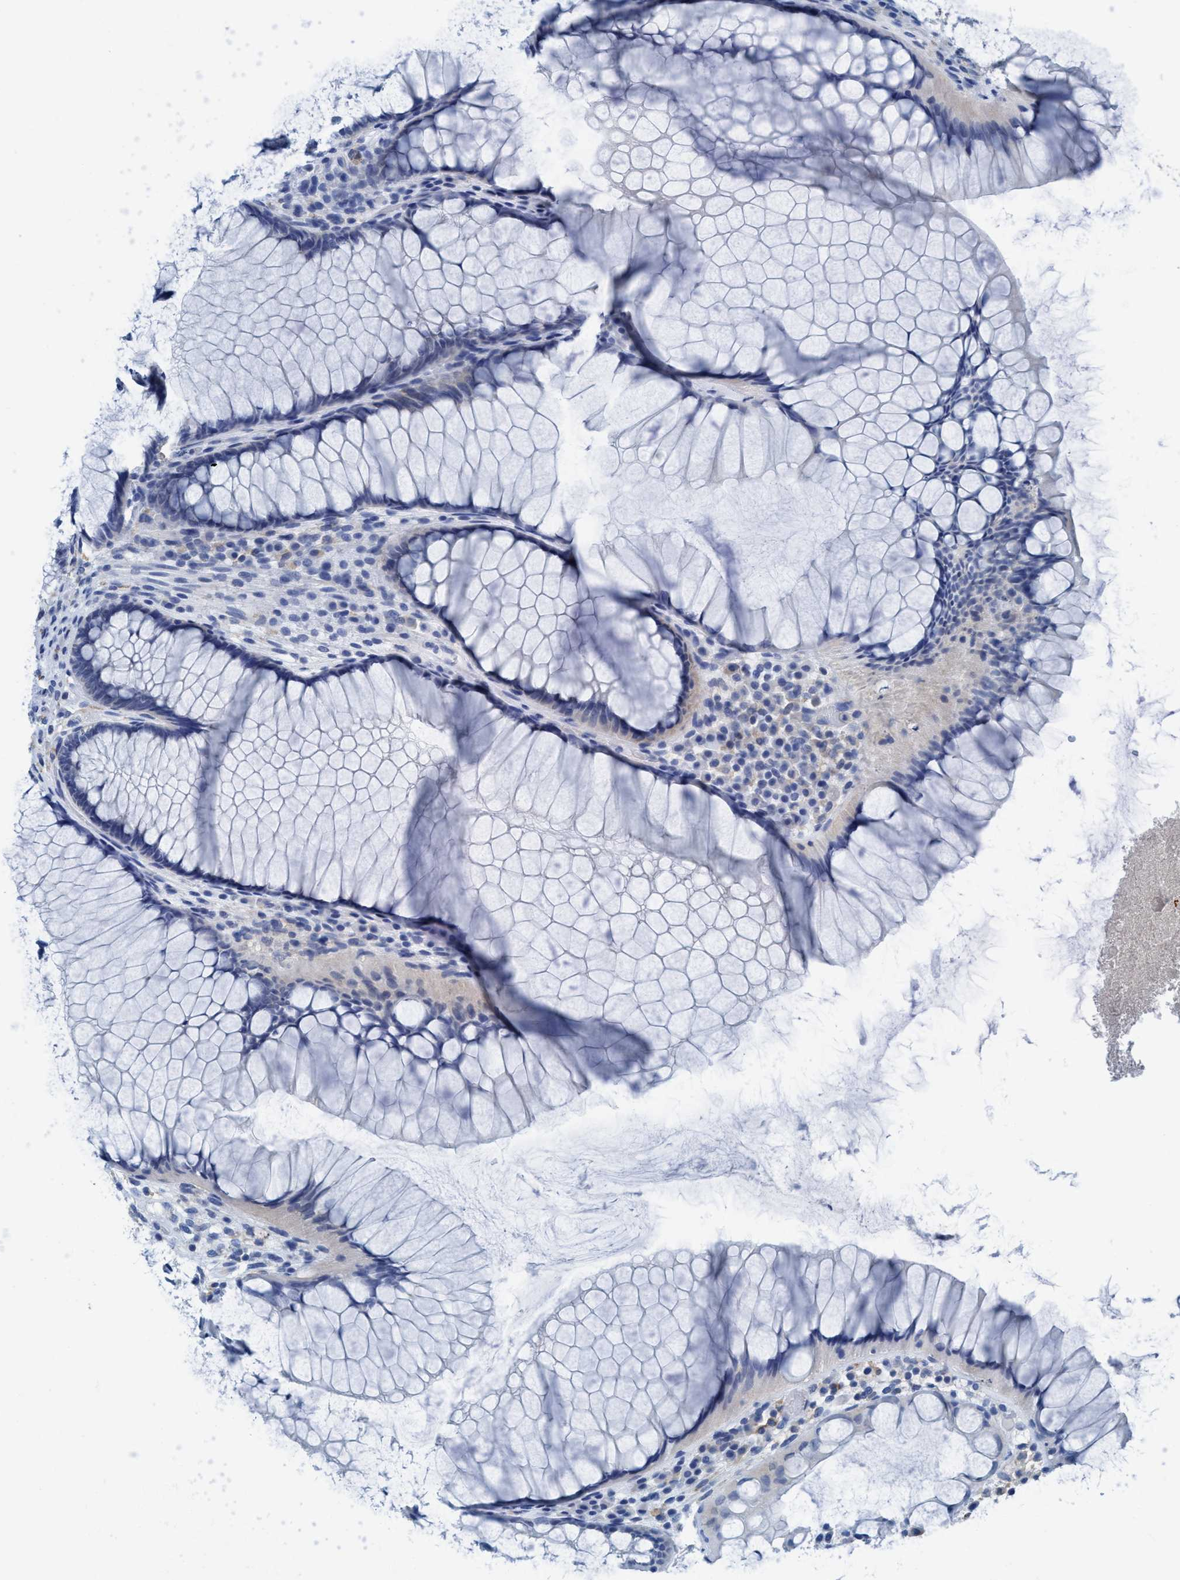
{"staining": {"intensity": "negative", "quantity": "none", "location": "none"}, "tissue": "rectum", "cell_type": "Glandular cells", "image_type": "normal", "snomed": [{"axis": "morphology", "description": "Normal tissue, NOS"}, {"axis": "topography", "description": "Rectum"}], "caption": "DAB immunohistochemical staining of benign human rectum exhibits no significant staining in glandular cells.", "gene": "DNAI1", "patient": {"sex": "male", "age": 51}}